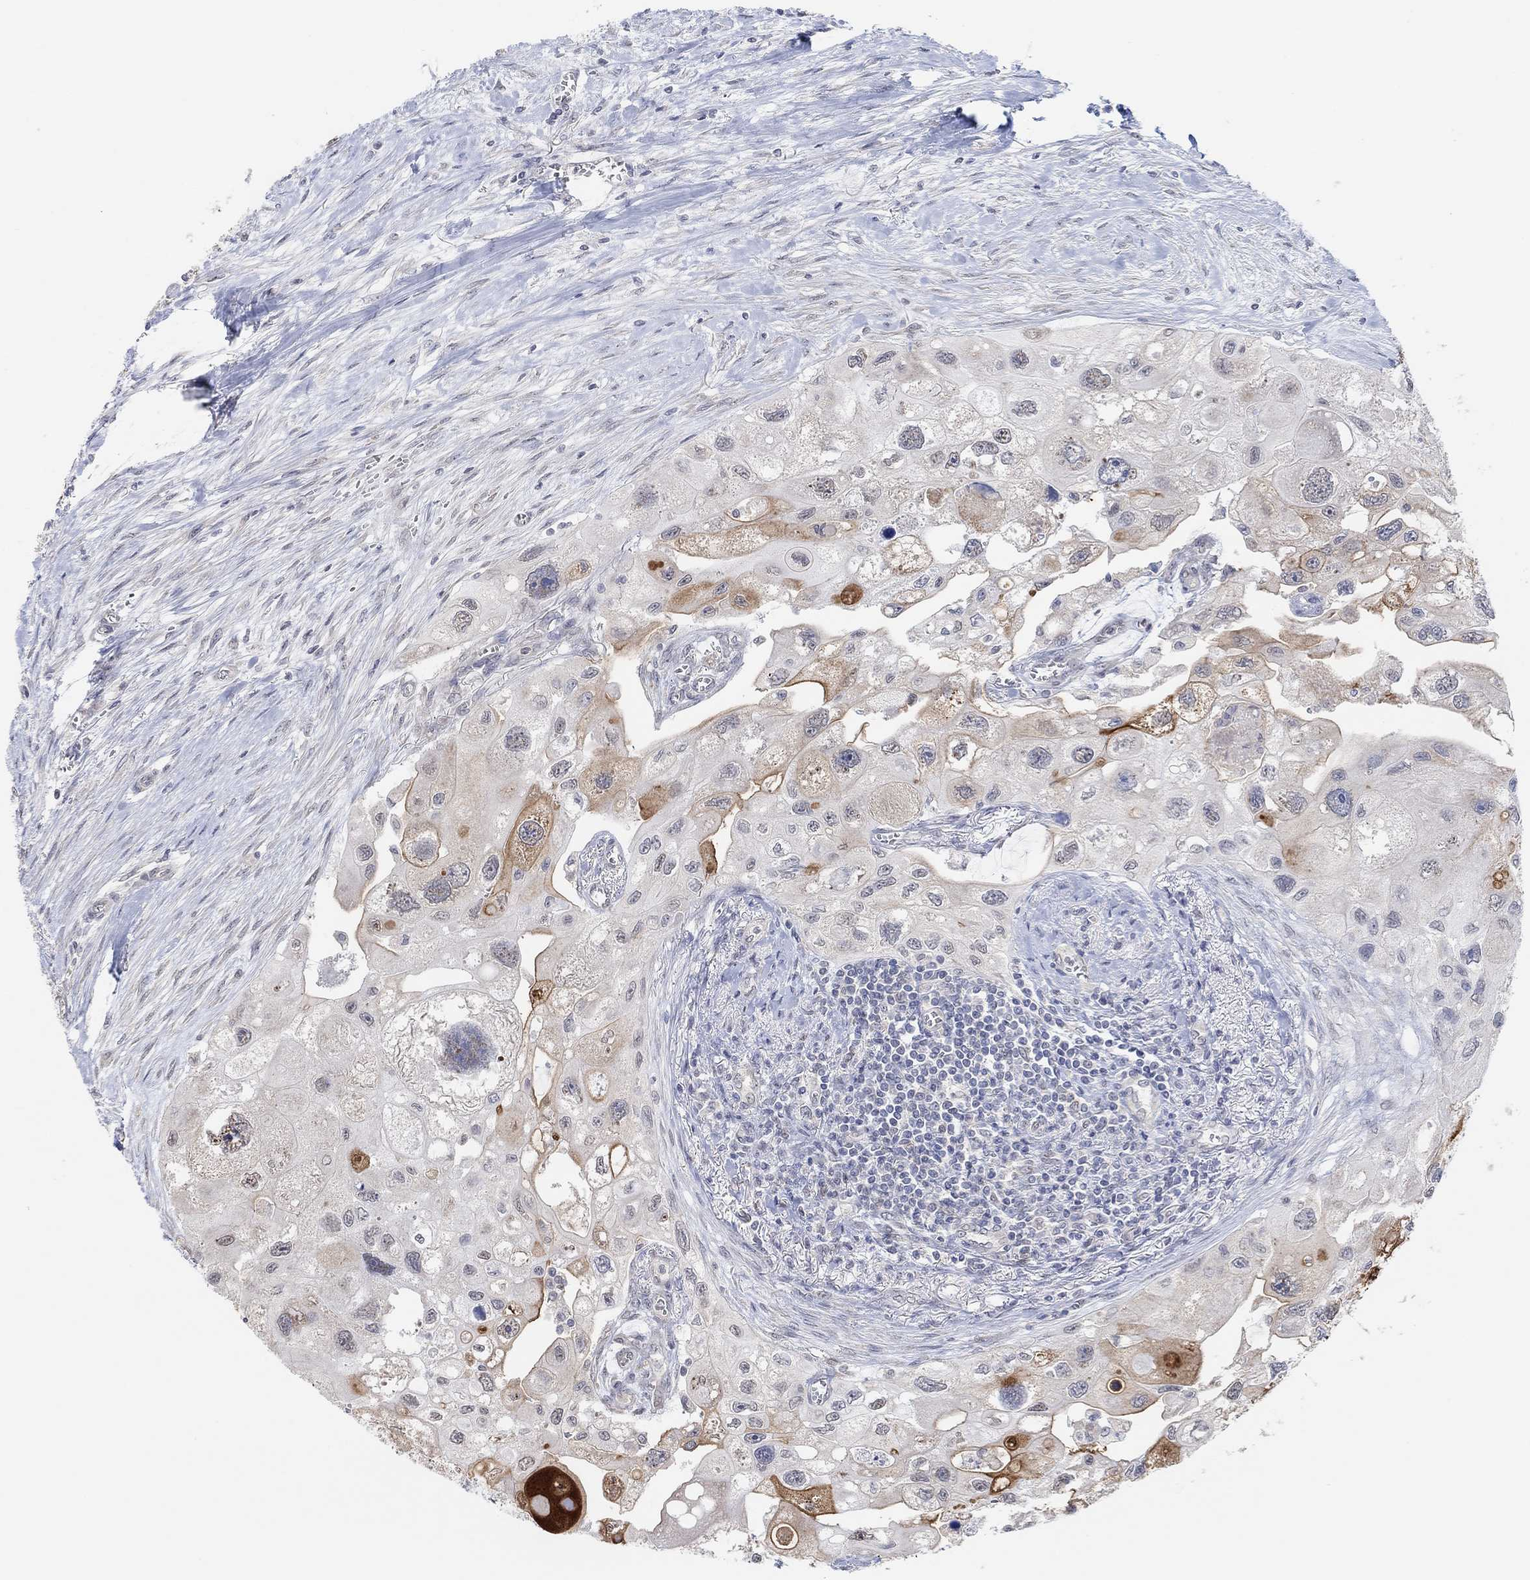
{"staining": {"intensity": "strong", "quantity": "<25%", "location": "cytoplasmic/membranous"}, "tissue": "urothelial cancer", "cell_type": "Tumor cells", "image_type": "cancer", "snomed": [{"axis": "morphology", "description": "Urothelial carcinoma, High grade"}, {"axis": "topography", "description": "Urinary bladder"}], "caption": "Protein expression analysis of human urothelial cancer reveals strong cytoplasmic/membranous expression in about <25% of tumor cells.", "gene": "MUC1", "patient": {"sex": "male", "age": 59}}